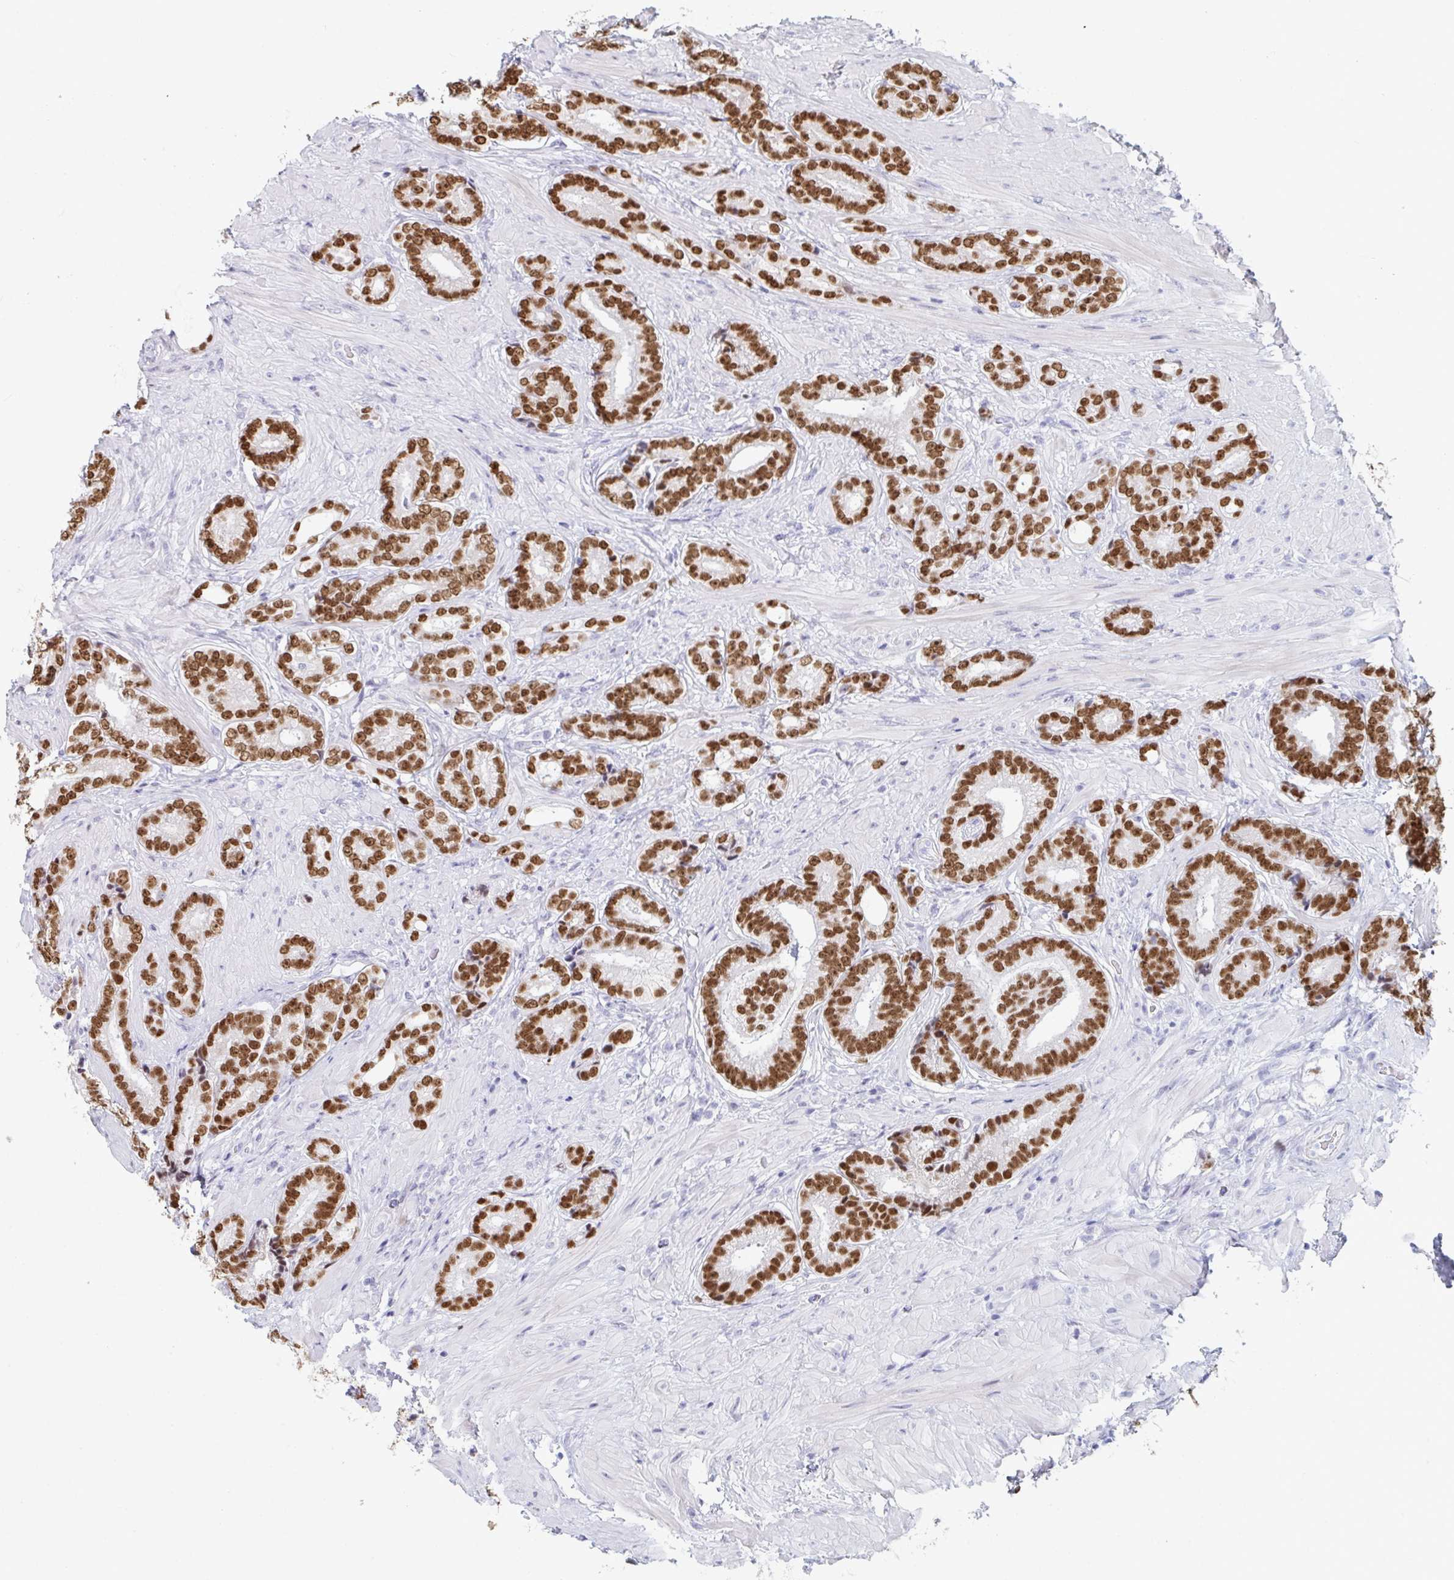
{"staining": {"intensity": "moderate", "quantity": ">75%", "location": "nuclear"}, "tissue": "prostate cancer", "cell_type": "Tumor cells", "image_type": "cancer", "snomed": [{"axis": "morphology", "description": "Adenocarcinoma, Low grade"}, {"axis": "topography", "description": "Prostate"}], "caption": "DAB immunohistochemical staining of human adenocarcinoma (low-grade) (prostate) demonstrates moderate nuclear protein staining in about >75% of tumor cells.", "gene": "FOXA1", "patient": {"sex": "male", "age": 61}}